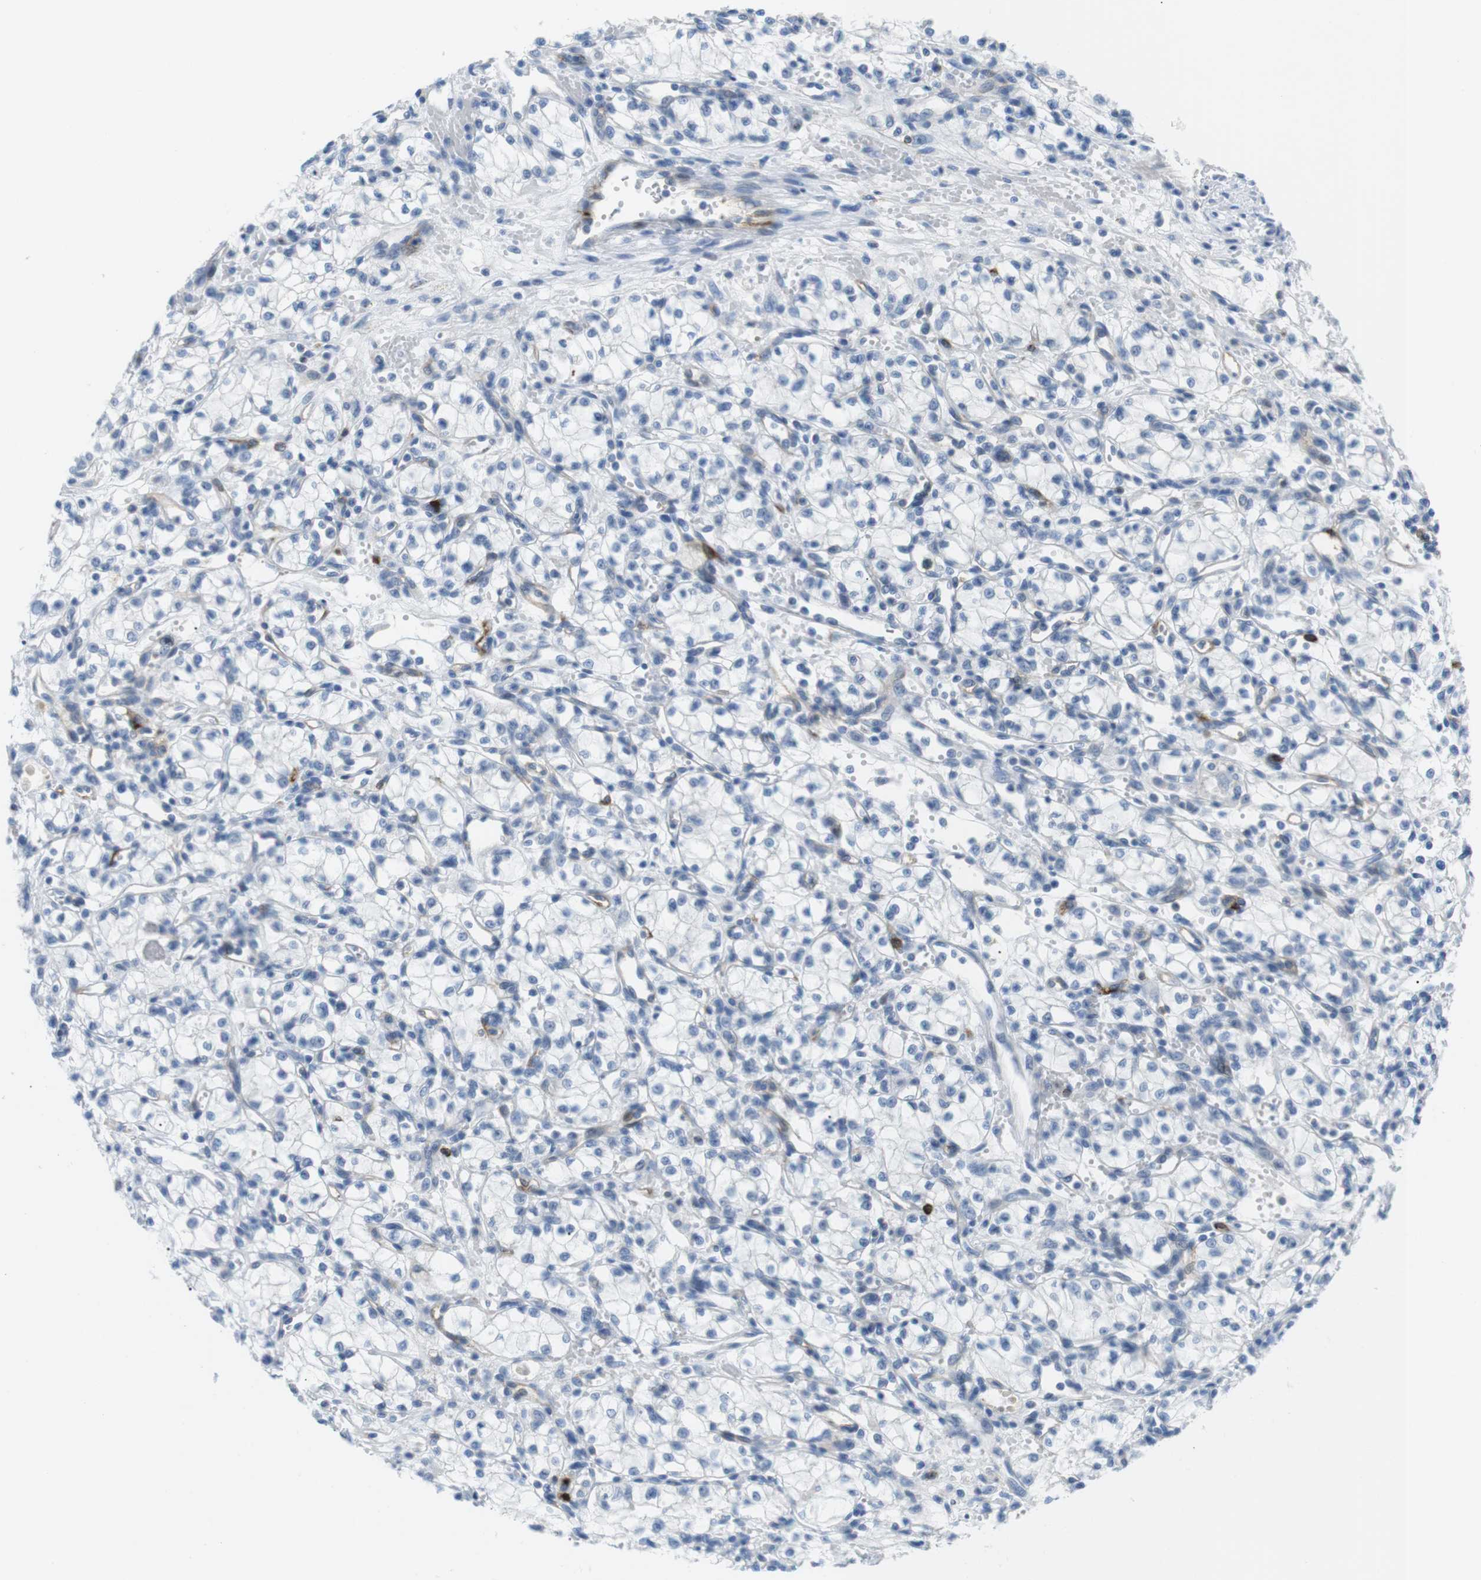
{"staining": {"intensity": "negative", "quantity": "none", "location": "none"}, "tissue": "renal cancer", "cell_type": "Tumor cells", "image_type": "cancer", "snomed": [{"axis": "morphology", "description": "Normal tissue, NOS"}, {"axis": "morphology", "description": "Adenocarcinoma, NOS"}, {"axis": "topography", "description": "Kidney"}], "caption": "Tumor cells are negative for protein expression in human adenocarcinoma (renal).", "gene": "TNFRSF4", "patient": {"sex": "male", "age": 59}}